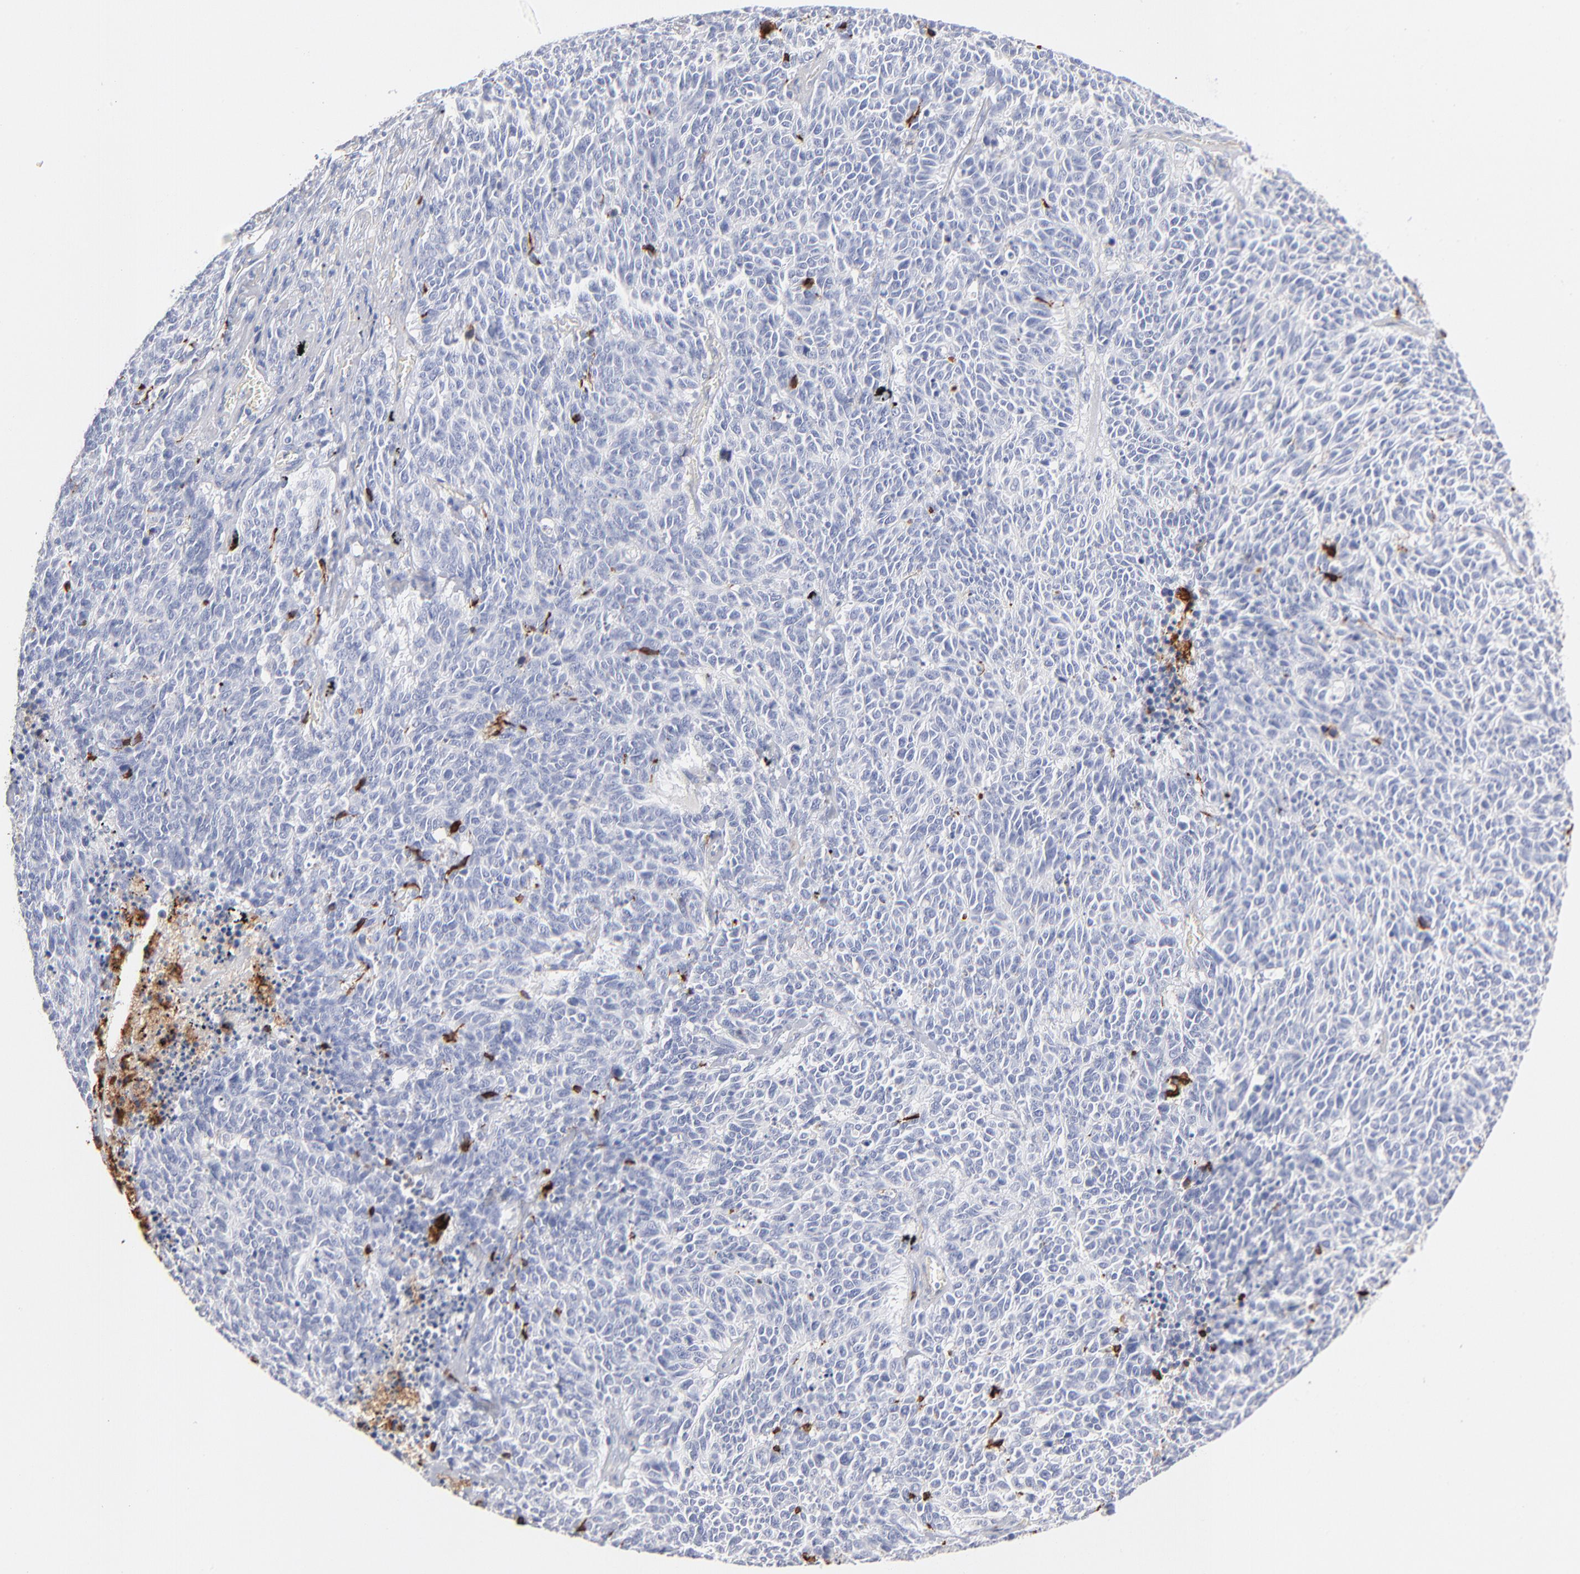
{"staining": {"intensity": "negative", "quantity": "none", "location": "none"}, "tissue": "lung cancer", "cell_type": "Tumor cells", "image_type": "cancer", "snomed": [{"axis": "morphology", "description": "Neoplasm, malignant, NOS"}, {"axis": "topography", "description": "Lung"}], "caption": "High magnification brightfield microscopy of malignant neoplasm (lung) stained with DAB (3,3'-diaminobenzidine) (brown) and counterstained with hematoxylin (blue): tumor cells show no significant positivity.", "gene": "APOH", "patient": {"sex": "female", "age": 58}}